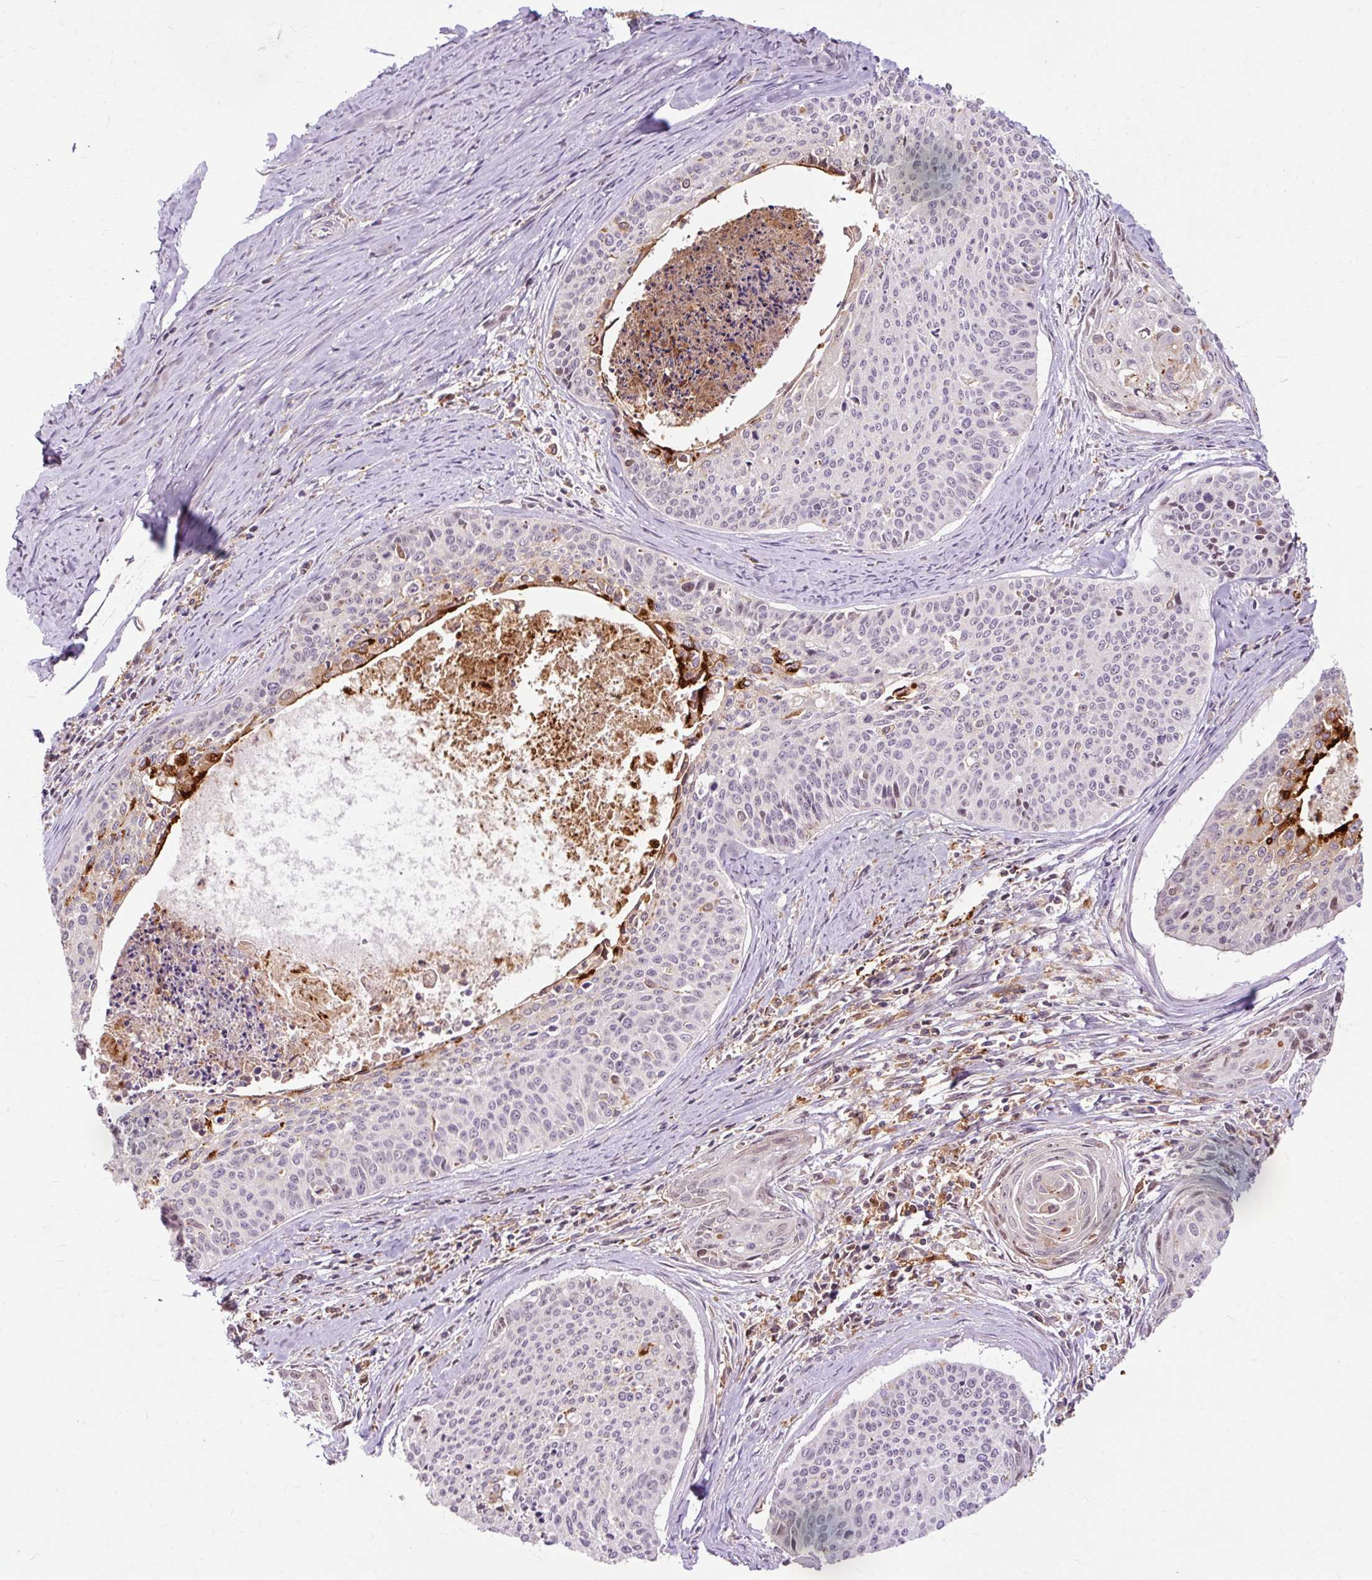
{"staining": {"intensity": "negative", "quantity": "none", "location": "none"}, "tissue": "cervical cancer", "cell_type": "Tumor cells", "image_type": "cancer", "snomed": [{"axis": "morphology", "description": "Squamous cell carcinoma, NOS"}, {"axis": "topography", "description": "Cervix"}], "caption": "Tumor cells are negative for brown protein staining in squamous cell carcinoma (cervical).", "gene": "CEBPZ", "patient": {"sex": "female", "age": 55}}